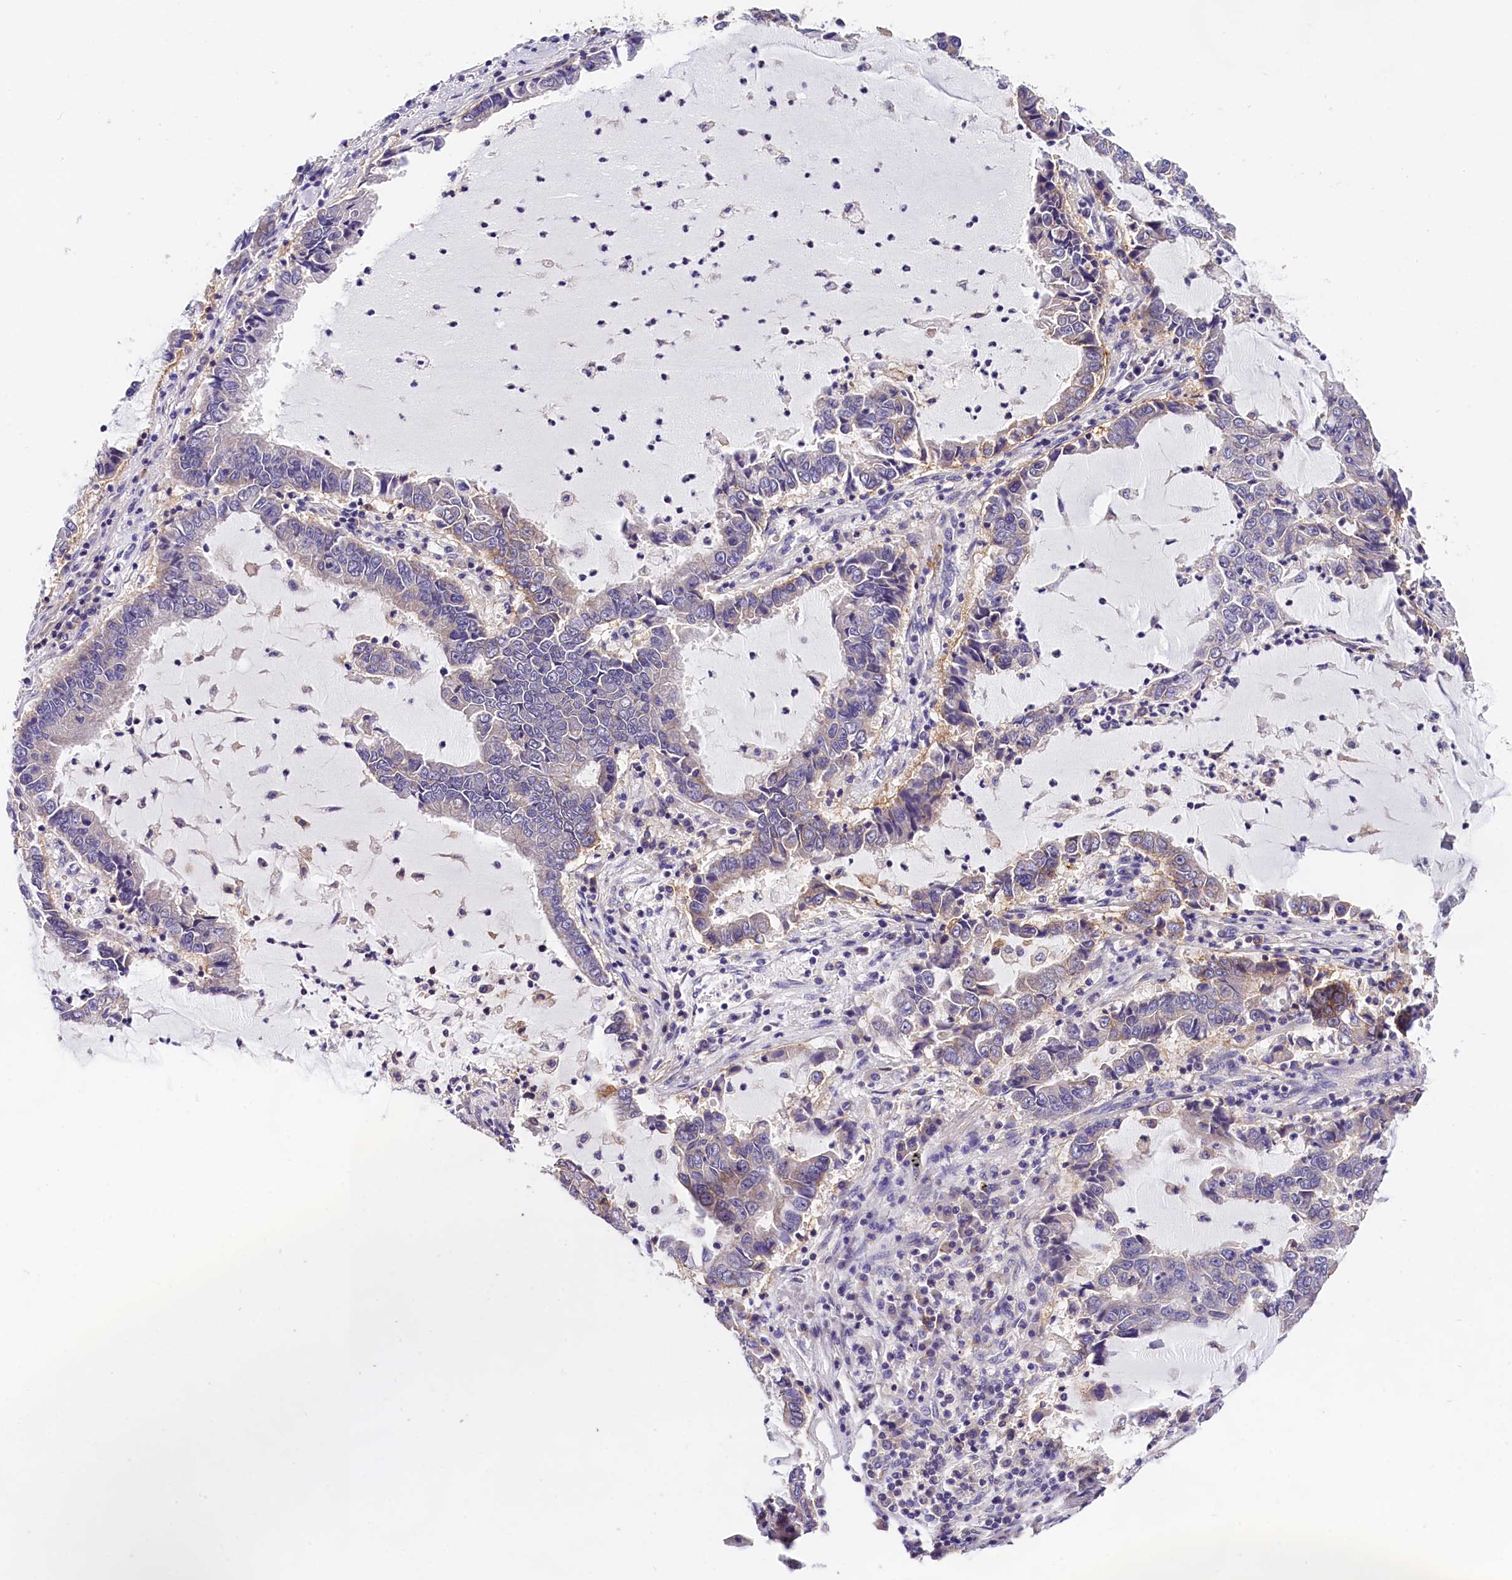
{"staining": {"intensity": "negative", "quantity": "none", "location": "none"}, "tissue": "lung cancer", "cell_type": "Tumor cells", "image_type": "cancer", "snomed": [{"axis": "morphology", "description": "Adenocarcinoma, NOS"}, {"axis": "topography", "description": "Lung"}], "caption": "Immunohistochemistry (IHC) photomicrograph of neoplastic tissue: human lung cancer (adenocarcinoma) stained with DAB demonstrates no significant protein staining in tumor cells.", "gene": "OAS3", "patient": {"sex": "female", "age": 51}}